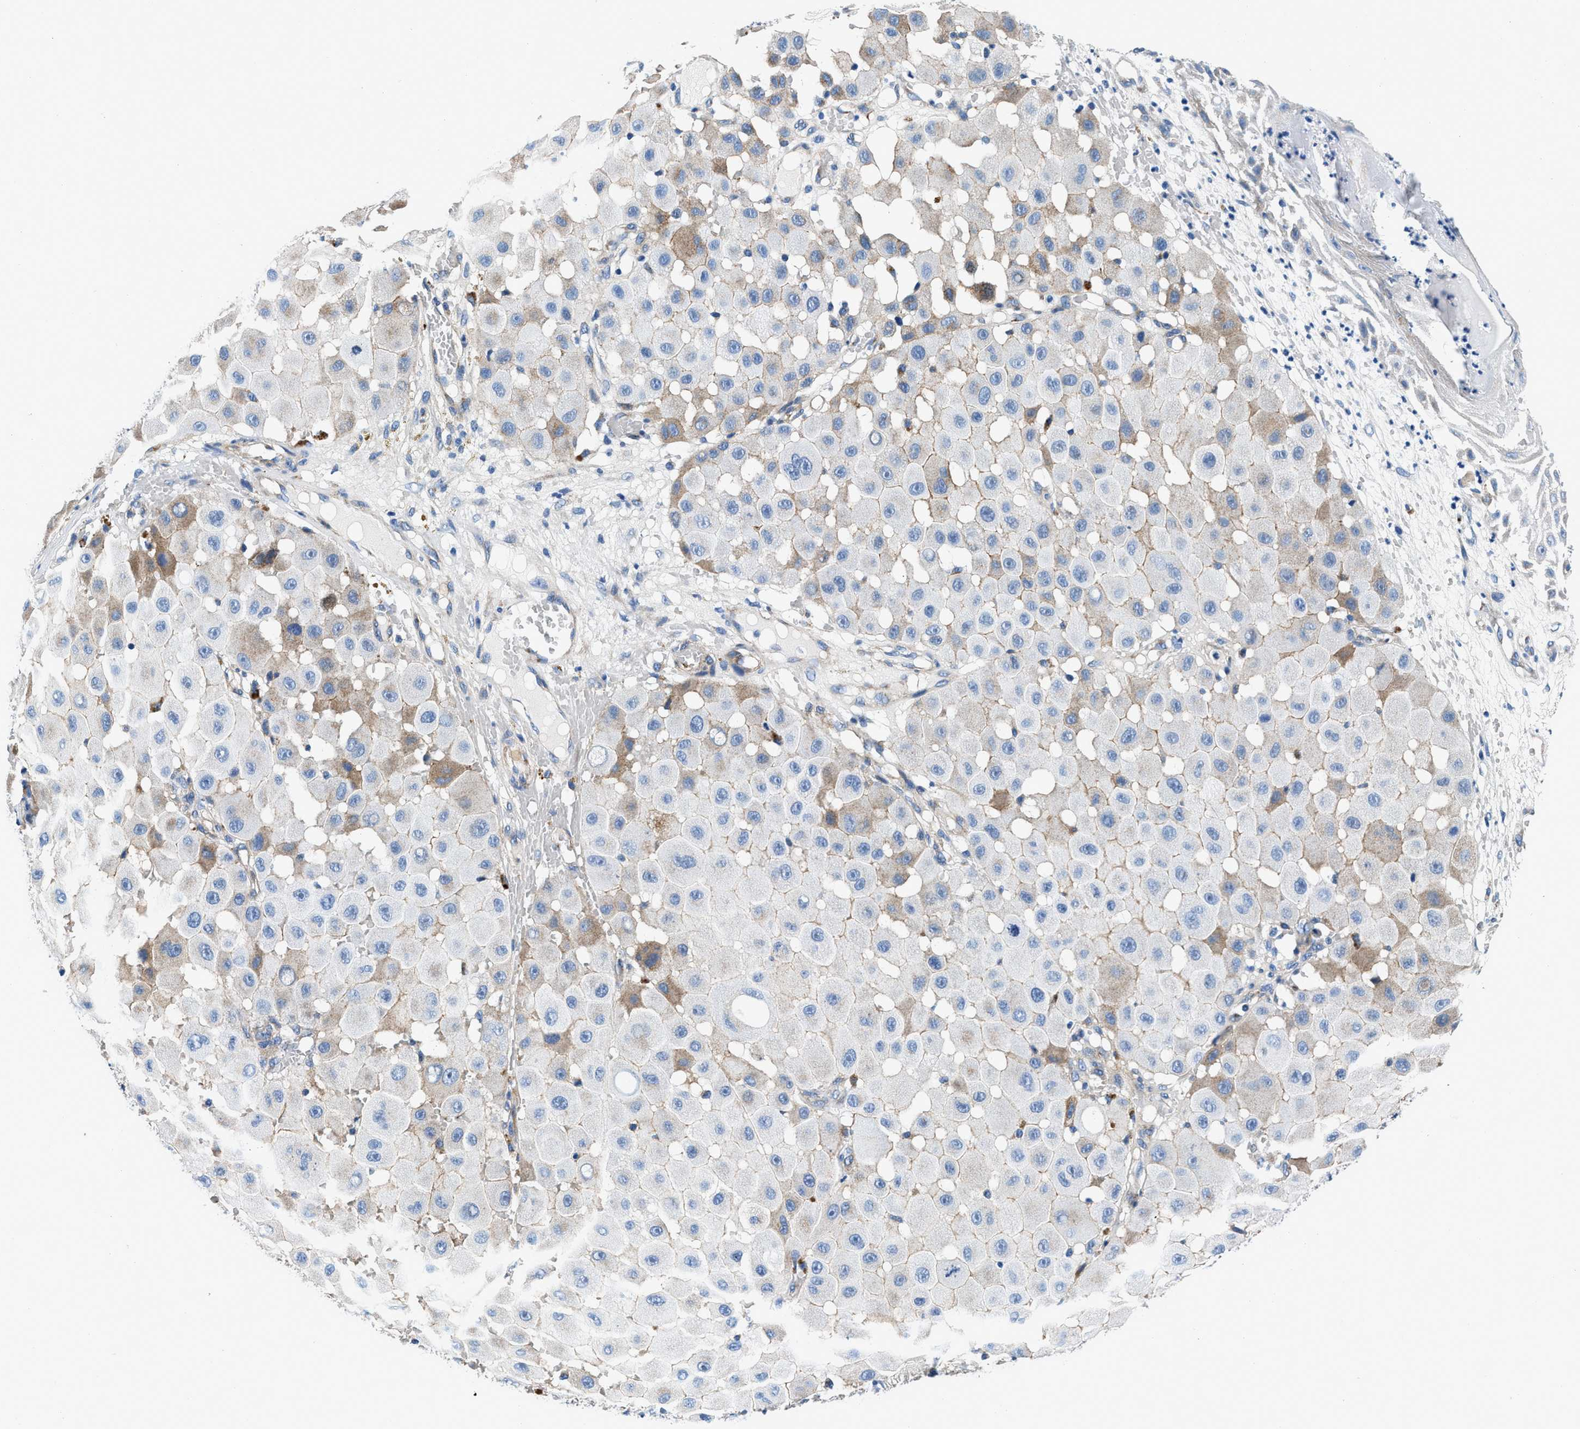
{"staining": {"intensity": "negative", "quantity": "none", "location": "none"}, "tissue": "melanoma", "cell_type": "Tumor cells", "image_type": "cancer", "snomed": [{"axis": "morphology", "description": "Malignant melanoma, NOS"}, {"axis": "topography", "description": "Skin"}], "caption": "High magnification brightfield microscopy of melanoma stained with DAB (brown) and counterstained with hematoxylin (blue): tumor cells show no significant positivity. Brightfield microscopy of immunohistochemistry (IHC) stained with DAB (brown) and hematoxylin (blue), captured at high magnification.", "gene": "DAG1", "patient": {"sex": "female", "age": 81}}